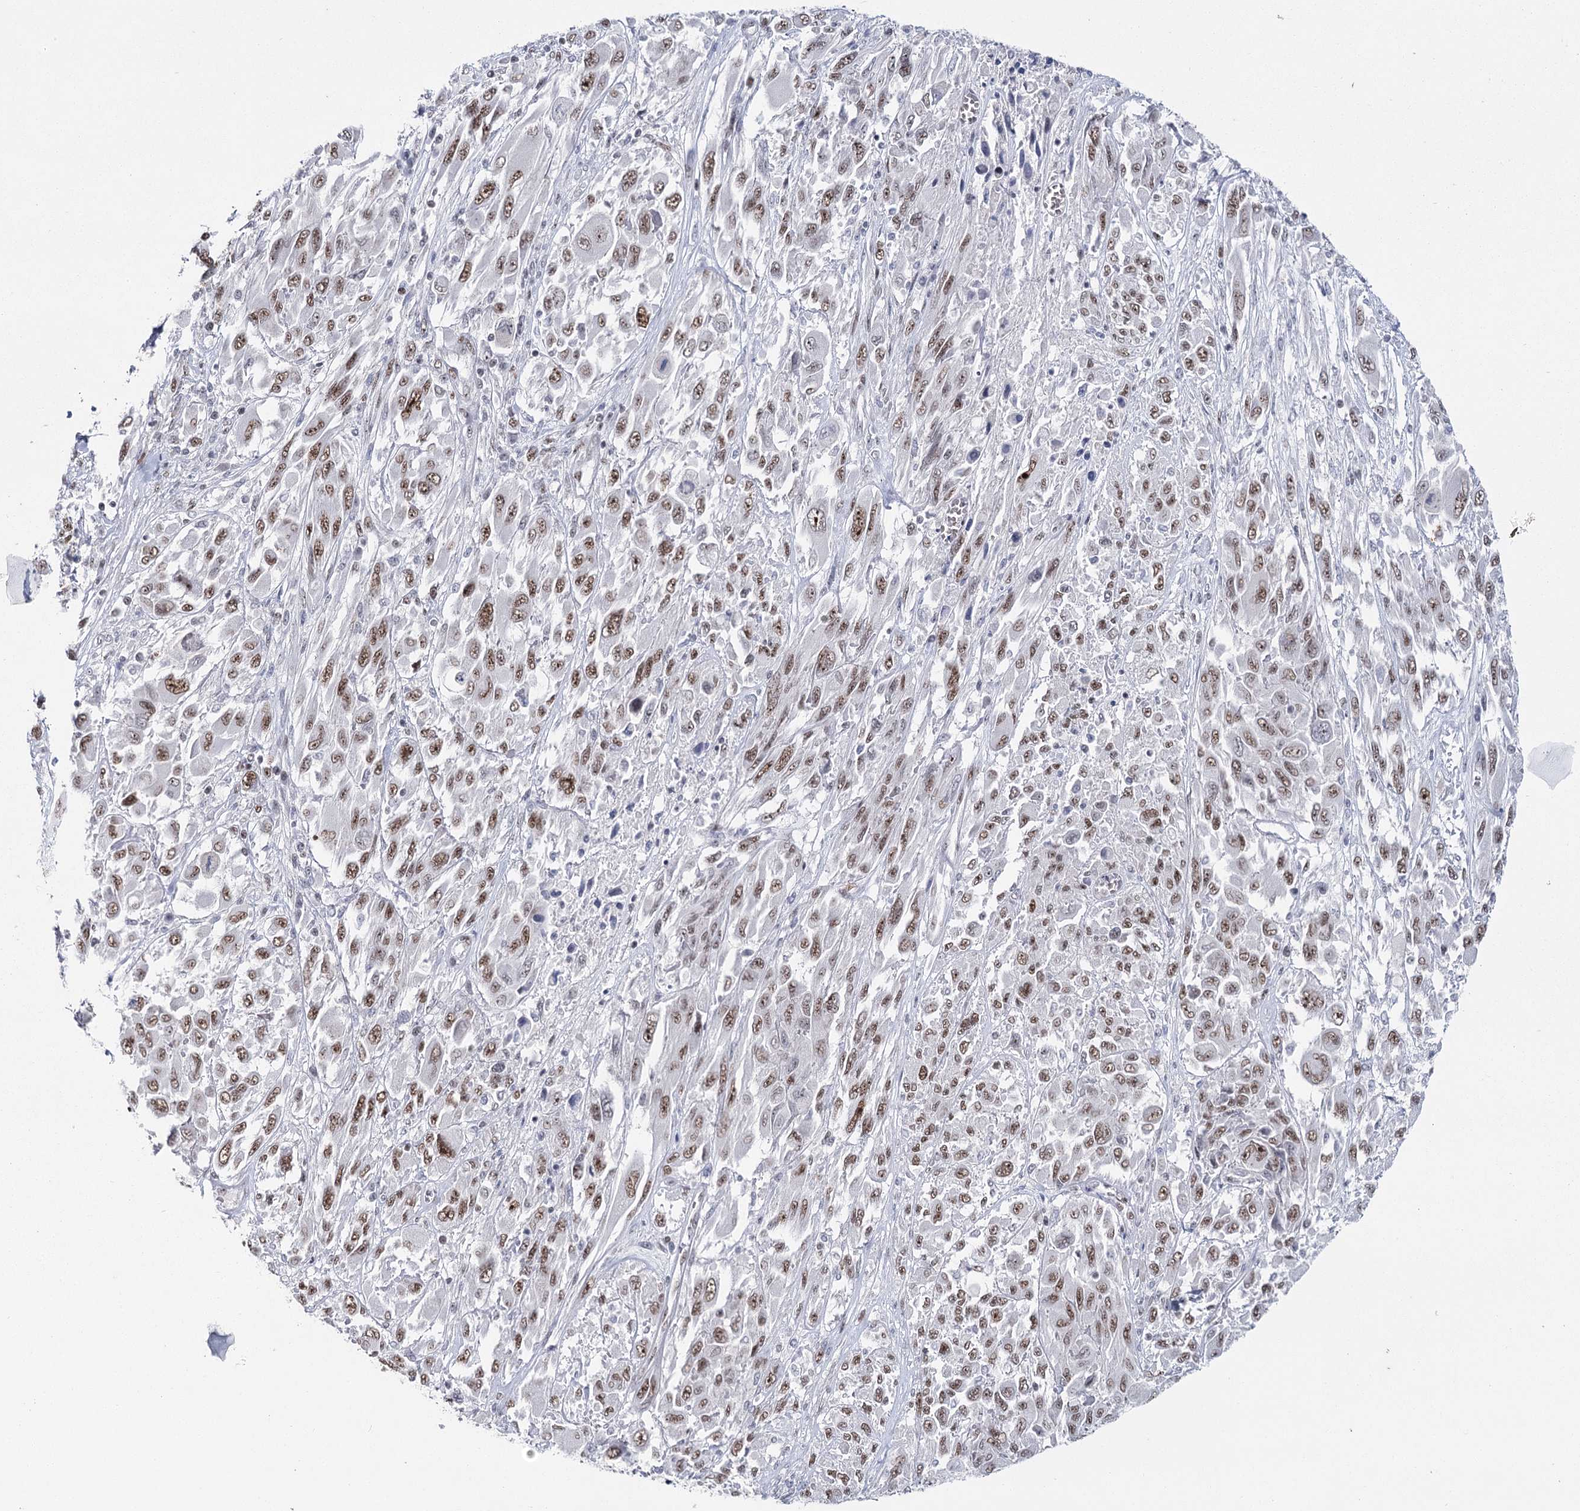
{"staining": {"intensity": "moderate", "quantity": ">75%", "location": "nuclear"}, "tissue": "melanoma", "cell_type": "Tumor cells", "image_type": "cancer", "snomed": [{"axis": "morphology", "description": "Malignant melanoma, NOS"}, {"axis": "topography", "description": "Skin"}], "caption": "Malignant melanoma stained with a protein marker reveals moderate staining in tumor cells.", "gene": "SCAF8", "patient": {"sex": "female", "age": 91}}